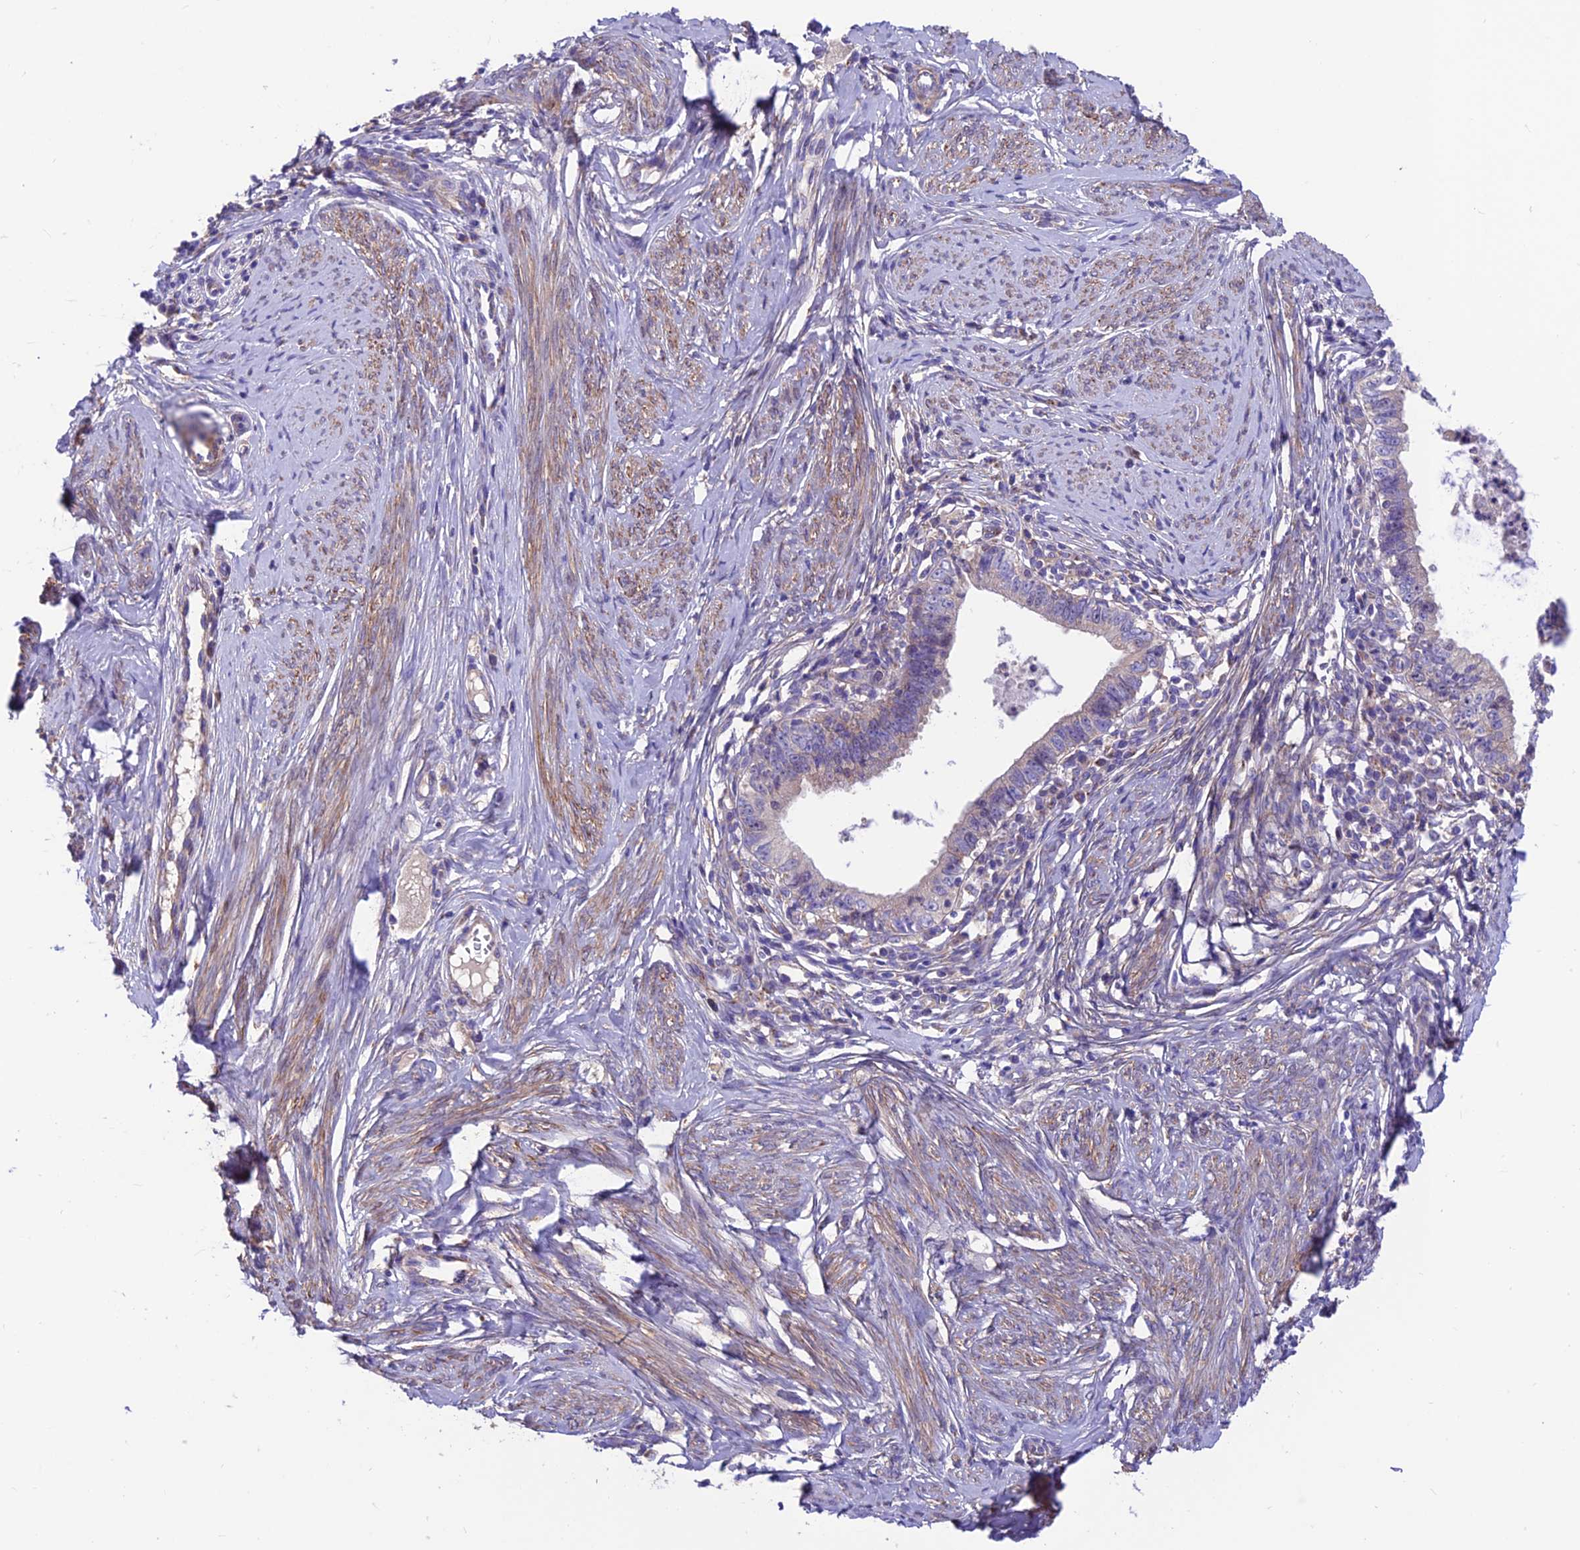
{"staining": {"intensity": "weak", "quantity": "<25%", "location": "cytoplasmic/membranous"}, "tissue": "cervical cancer", "cell_type": "Tumor cells", "image_type": "cancer", "snomed": [{"axis": "morphology", "description": "Adenocarcinoma, NOS"}, {"axis": "topography", "description": "Cervix"}], "caption": "A high-resolution histopathology image shows immunohistochemistry (IHC) staining of cervical adenocarcinoma, which displays no significant positivity in tumor cells.", "gene": "VPS16", "patient": {"sex": "female", "age": 36}}